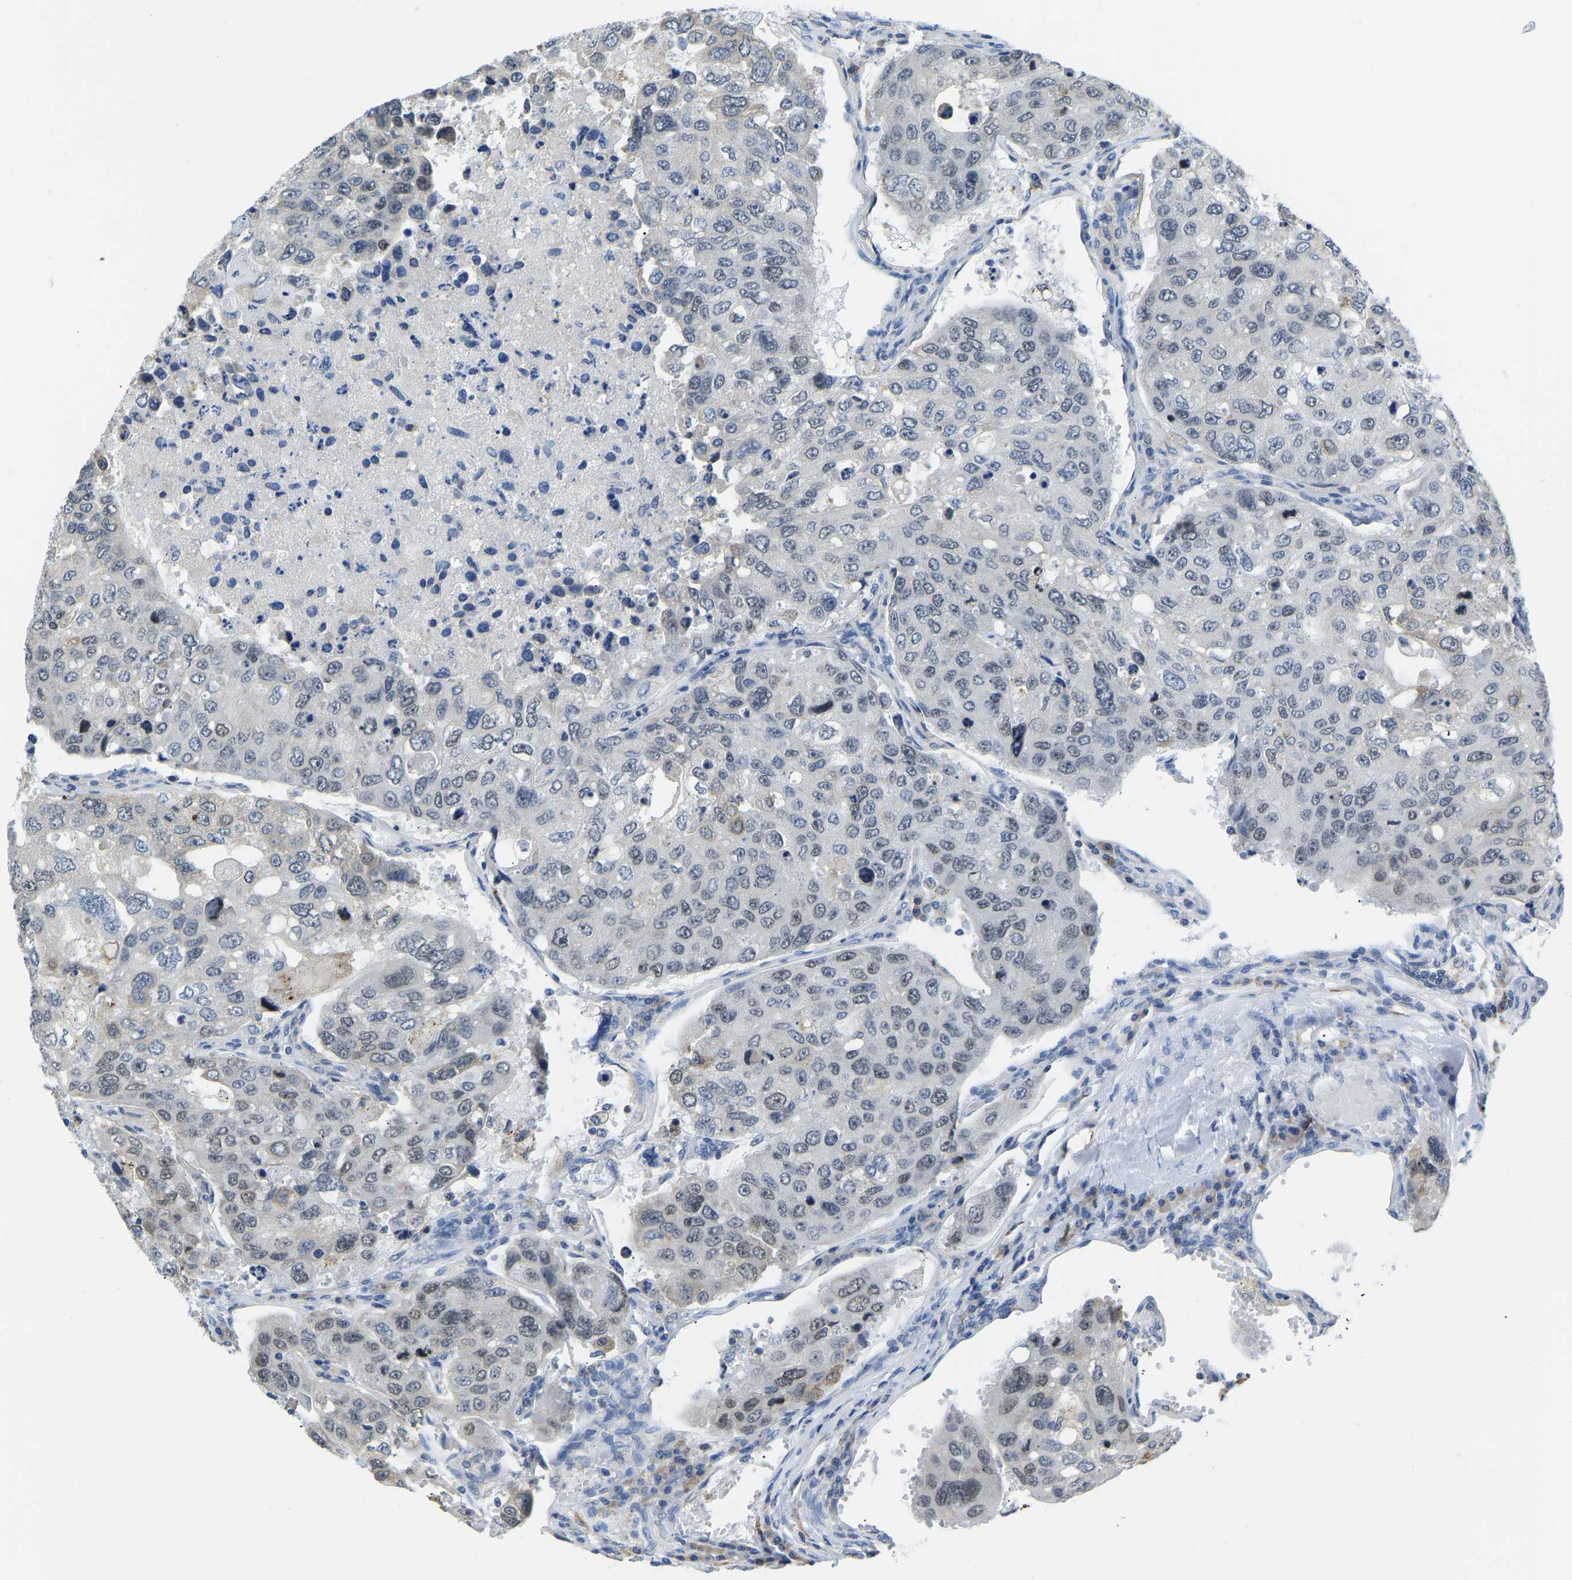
{"staining": {"intensity": "weak", "quantity": "<25%", "location": "nuclear"}, "tissue": "urothelial cancer", "cell_type": "Tumor cells", "image_type": "cancer", "snomed": [{"axis": "morphology", "description": "Urothelial carcinoma, High grade"}, {"axis": "topography", "description": "Lymph node"}, {"axis": "topography", "description": "Urinary bladder"}], "caption": "This image is of urothelial cancer stained with immunohistochemistry to label a protein in brown with the nuclei are counter-stained blue. There is no positivity in tumor cells.", "gene": "VRK1", "patient": {"sex": "male", "age": 51}}